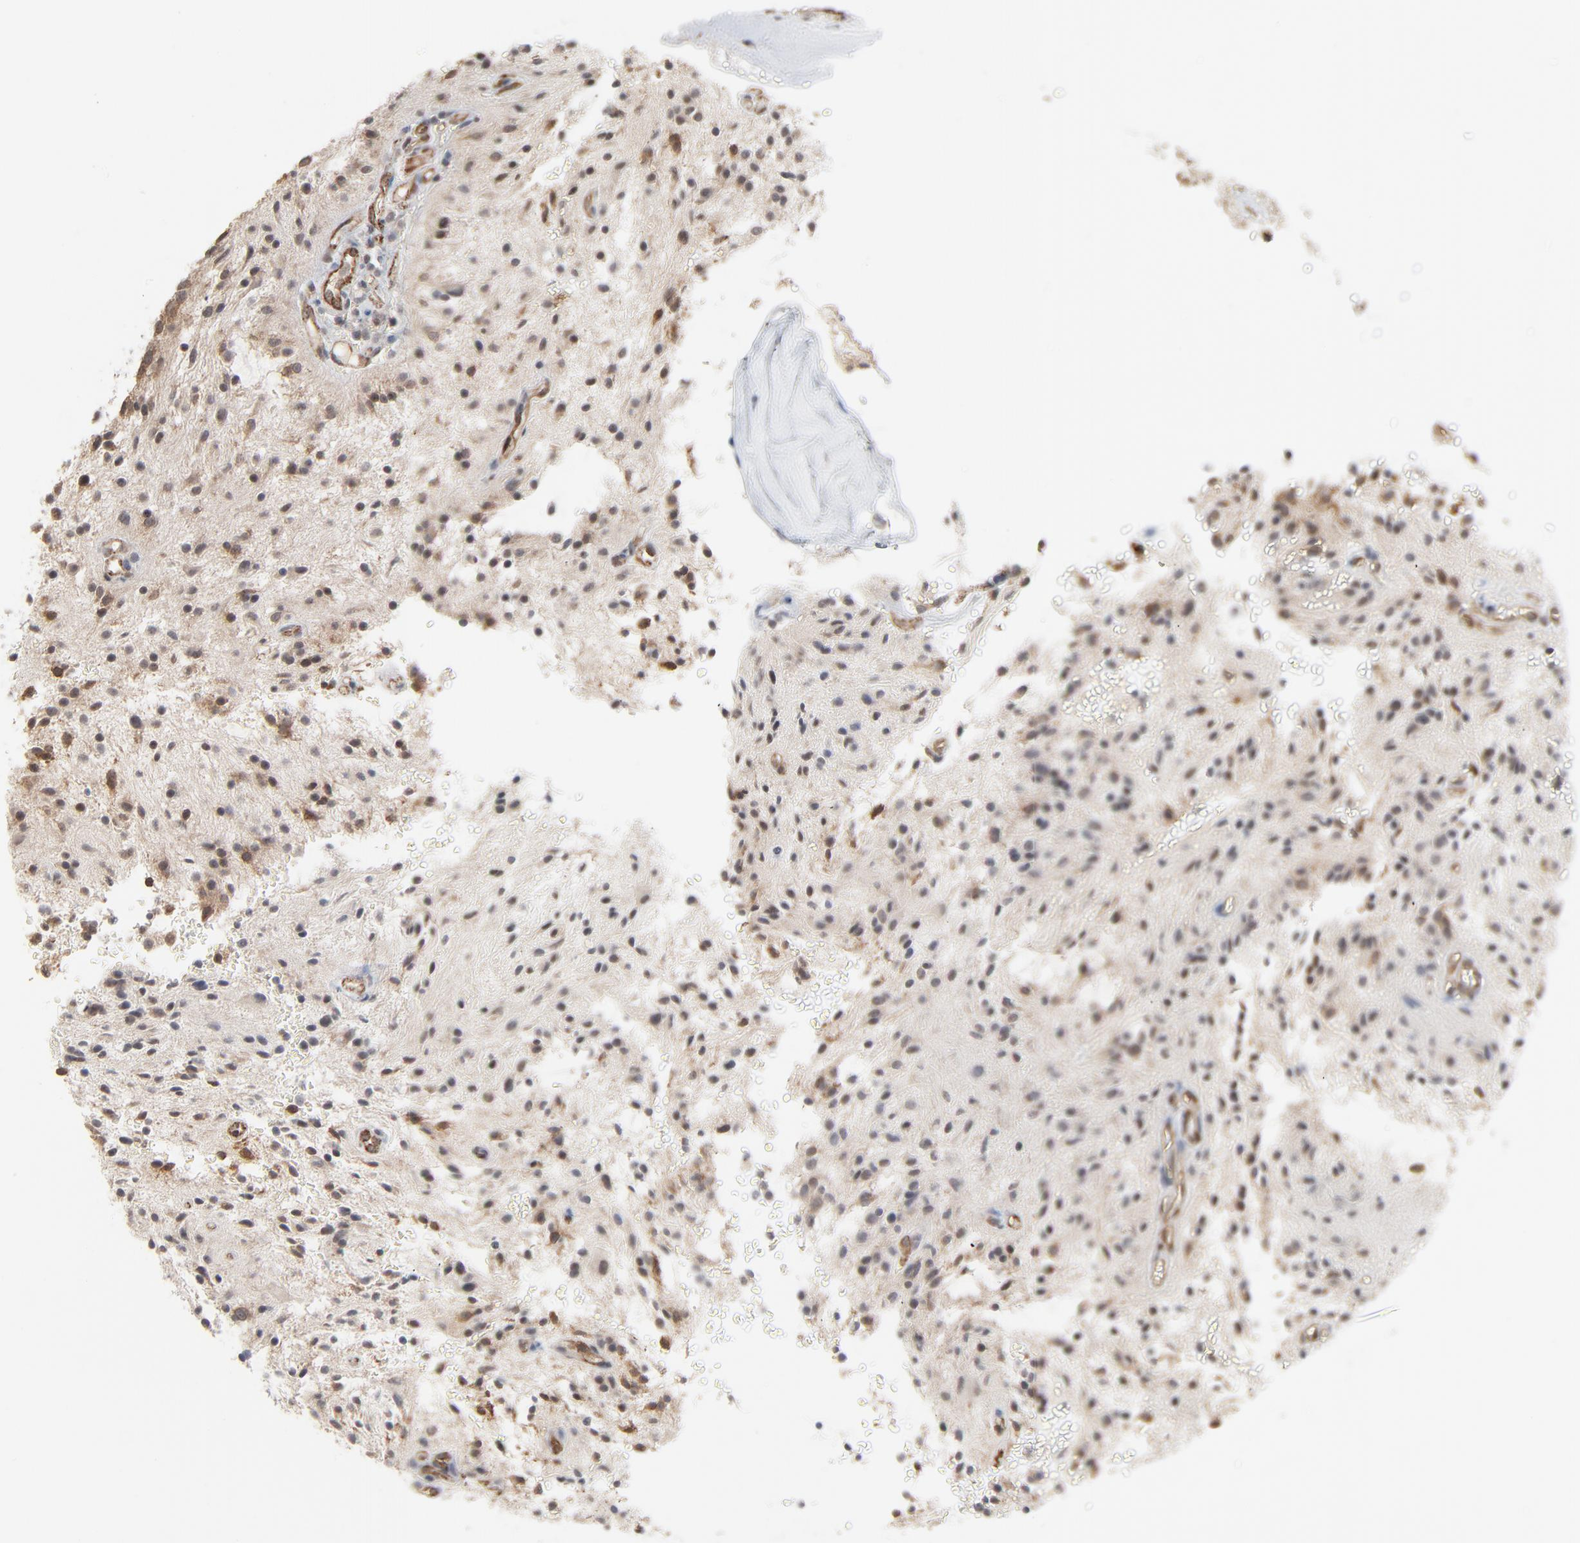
{"staining": {"intensity": "negative", "quantity": "none", "location": "none"}, "tissue": "glioma", "cell_type": "Tumor cells", "image_type": "cancer", "snomed": [{"axis": "morphology", "description": "Glioma, malignant, NOS"}, {"axis": "topography", "description": "Cerebellum"}], "caption": "An immunohistochemistry micrograph of glioma is shown. There is no staining in tumor cells of glioma.", "gene": "ITPR3", "patient": {"sex": "female", "age": 10}}